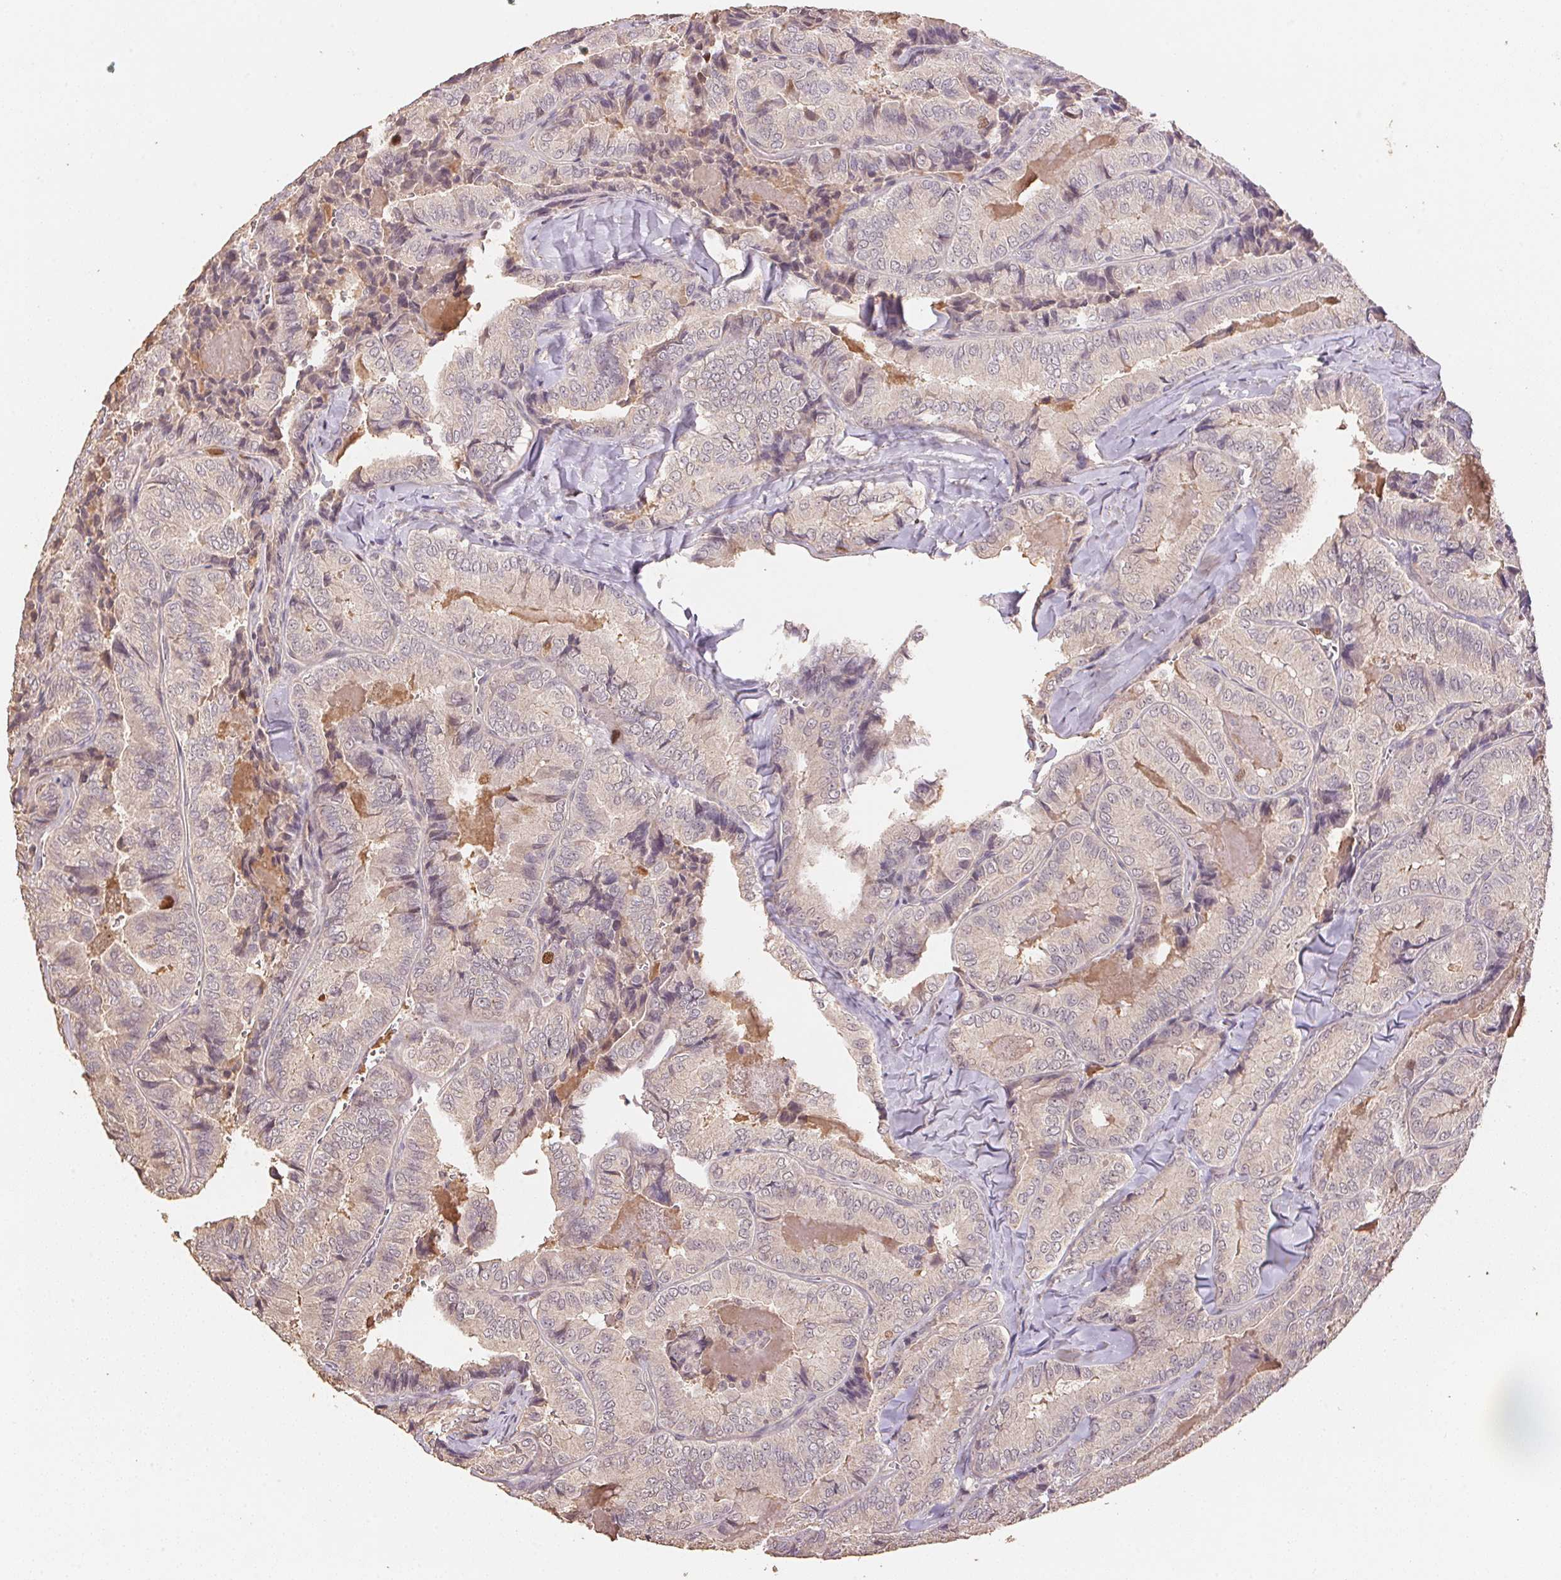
{"staining": {"intensity": "weak", "quantity": "<25%", "location": "cytoplasmic/membranous"}, "tissue": "thyroid cancer", "cell_type": "Tumor cells", "image_type": "cancer", "snomed": [{"axis": "morphology", "description": "Papillary adenocarcinoma, NOS"}, {"axis": "topography", "description": "Thyroid gland"}], "caption": "Immunohistochemical staining of human thyroid cancer exhibits no significant positivity in tumor cells.", "gene": "CENPF", "patient": {"sex": "female", "age": 75}}